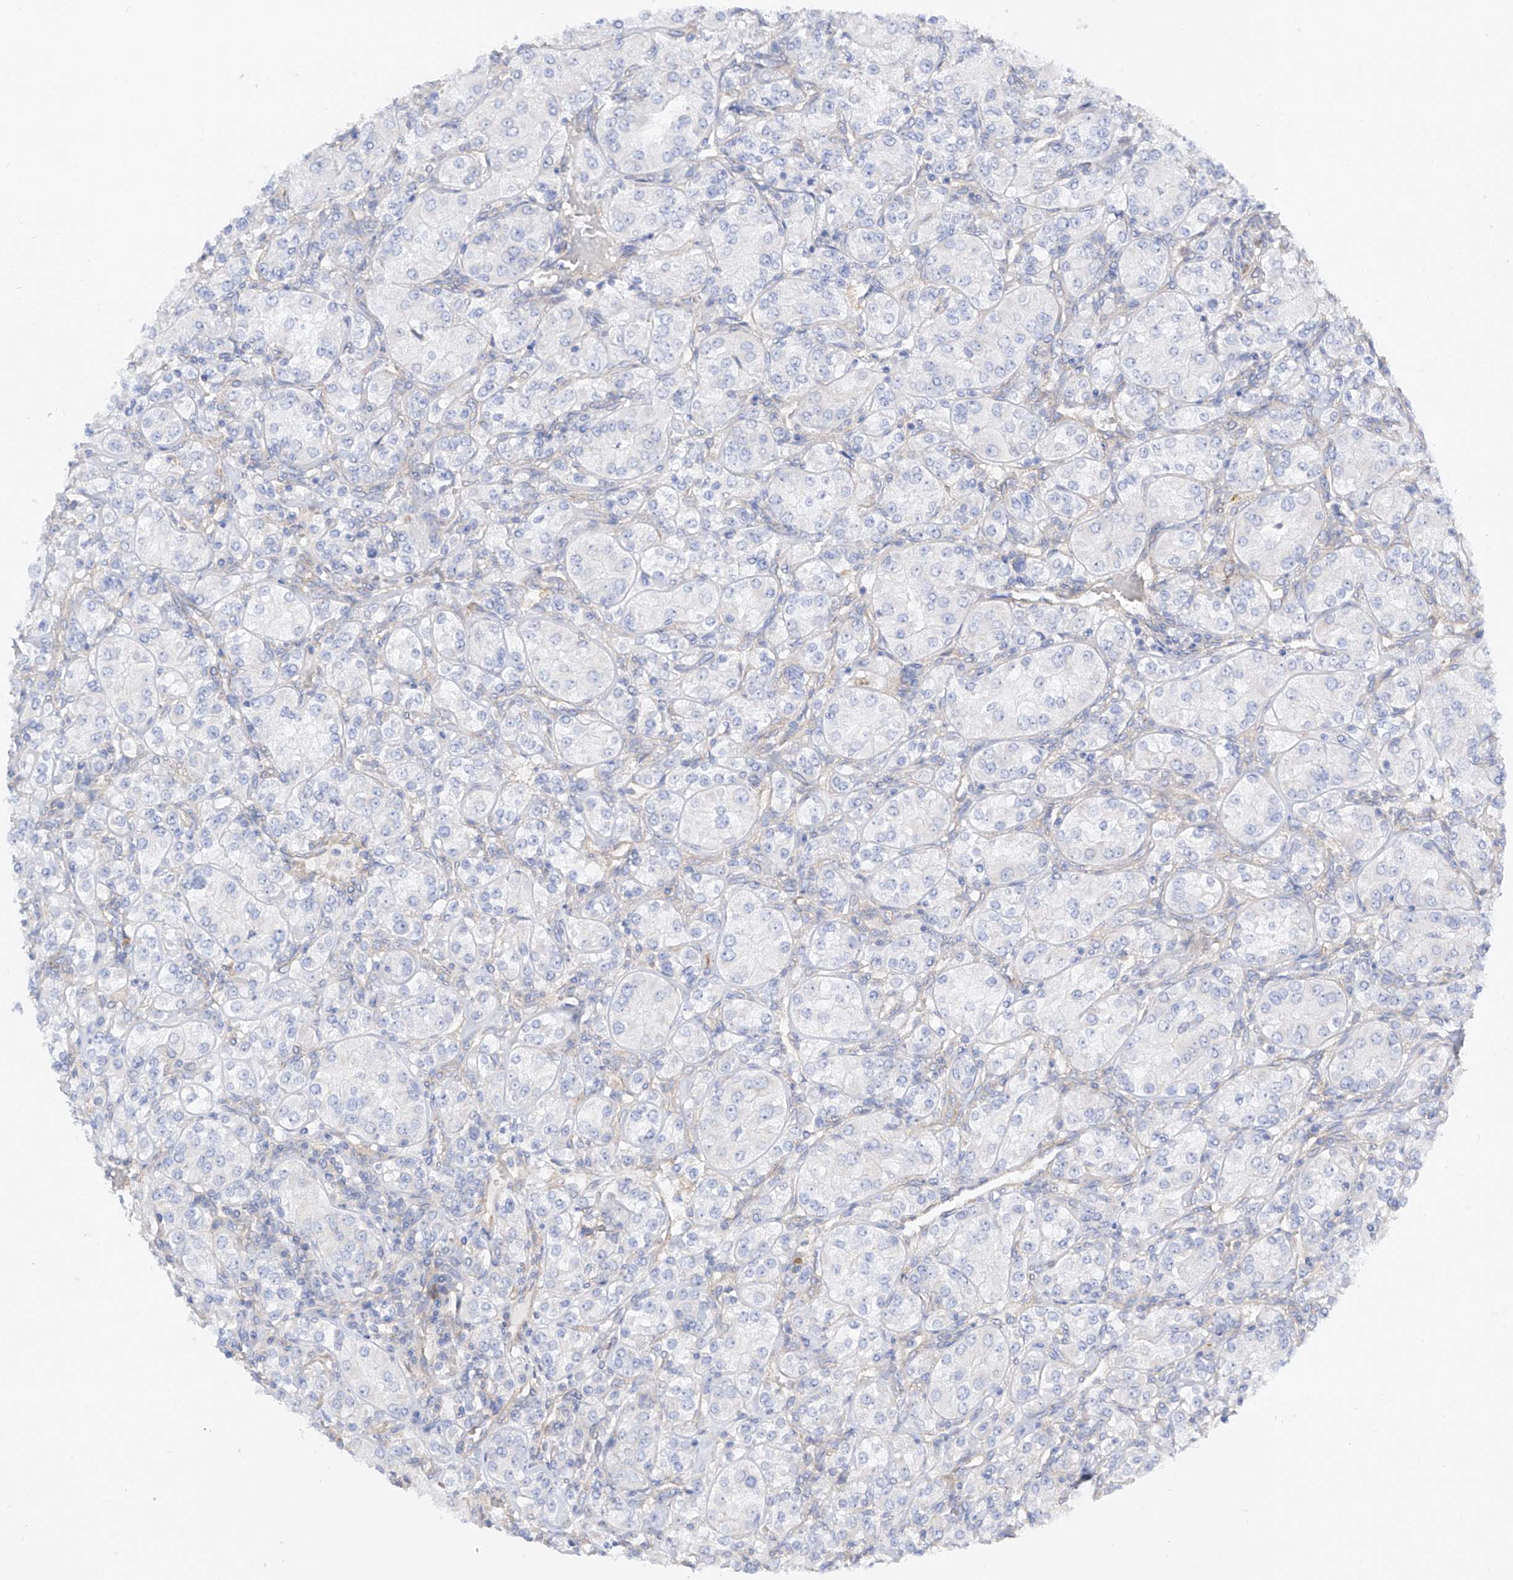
{"staining": {"intensity": "negative", "quantity": "none", "location": "none"}, "tissue": "renal cancer", "cell_type": "Tumor cells", "image_type": "cancer", "snomed": [{"axis": "morphology", "description": "Adenocarcinoma, NOS"}, {"axis": "topography", "description": "Kidney"}], "caption": "A histopathology image of adenocarcinoma (renal) stained for a protein exhibits no brown staining in tumor cells.", "gene": "LCA5", "patient": {"sex": "male", "age": 77}}